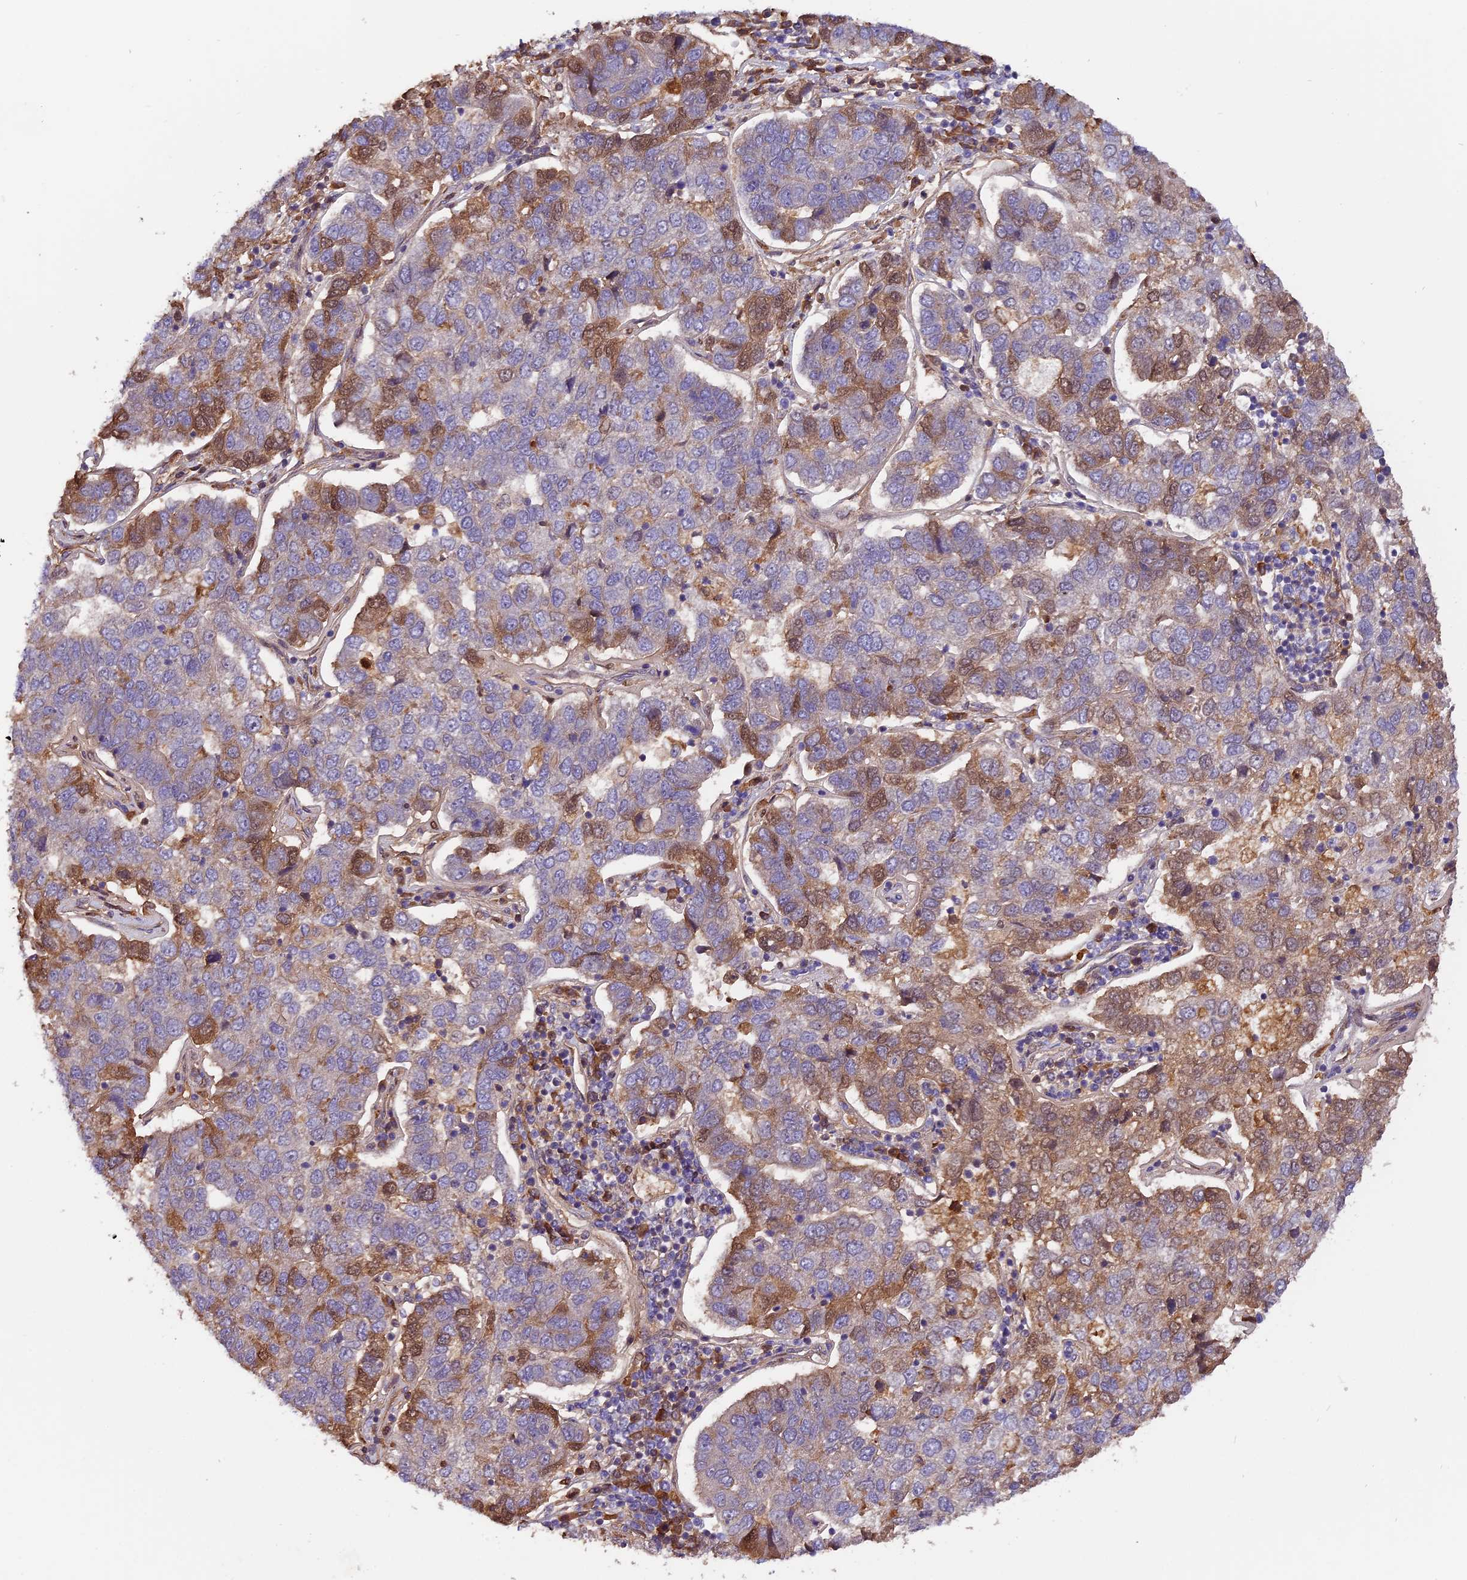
{"staining": {"intensity": "moderate", "quantity": "<25%", "location": "cytoplasmic/membranous,nuclear"}, "tissue": "pancreatic cancer", "cell_type": "Tumor cells", "image_type": "cancer", "snomed": [{"axis": "morphology", "description": "Adenocarcinoma, NOS"}, {"axis": "topography", "description": "Pancreas"}], "caption": "High-power microscopy captured an immunohistochemistry histopathology image of adenocarcinoma (pancreatic), revealing moderate cytoplasmic/membranous and nuclear staining in about <25% of tumor cells.", "gene": "SETD6", "patient": {"sex": "female", "age": 61}}